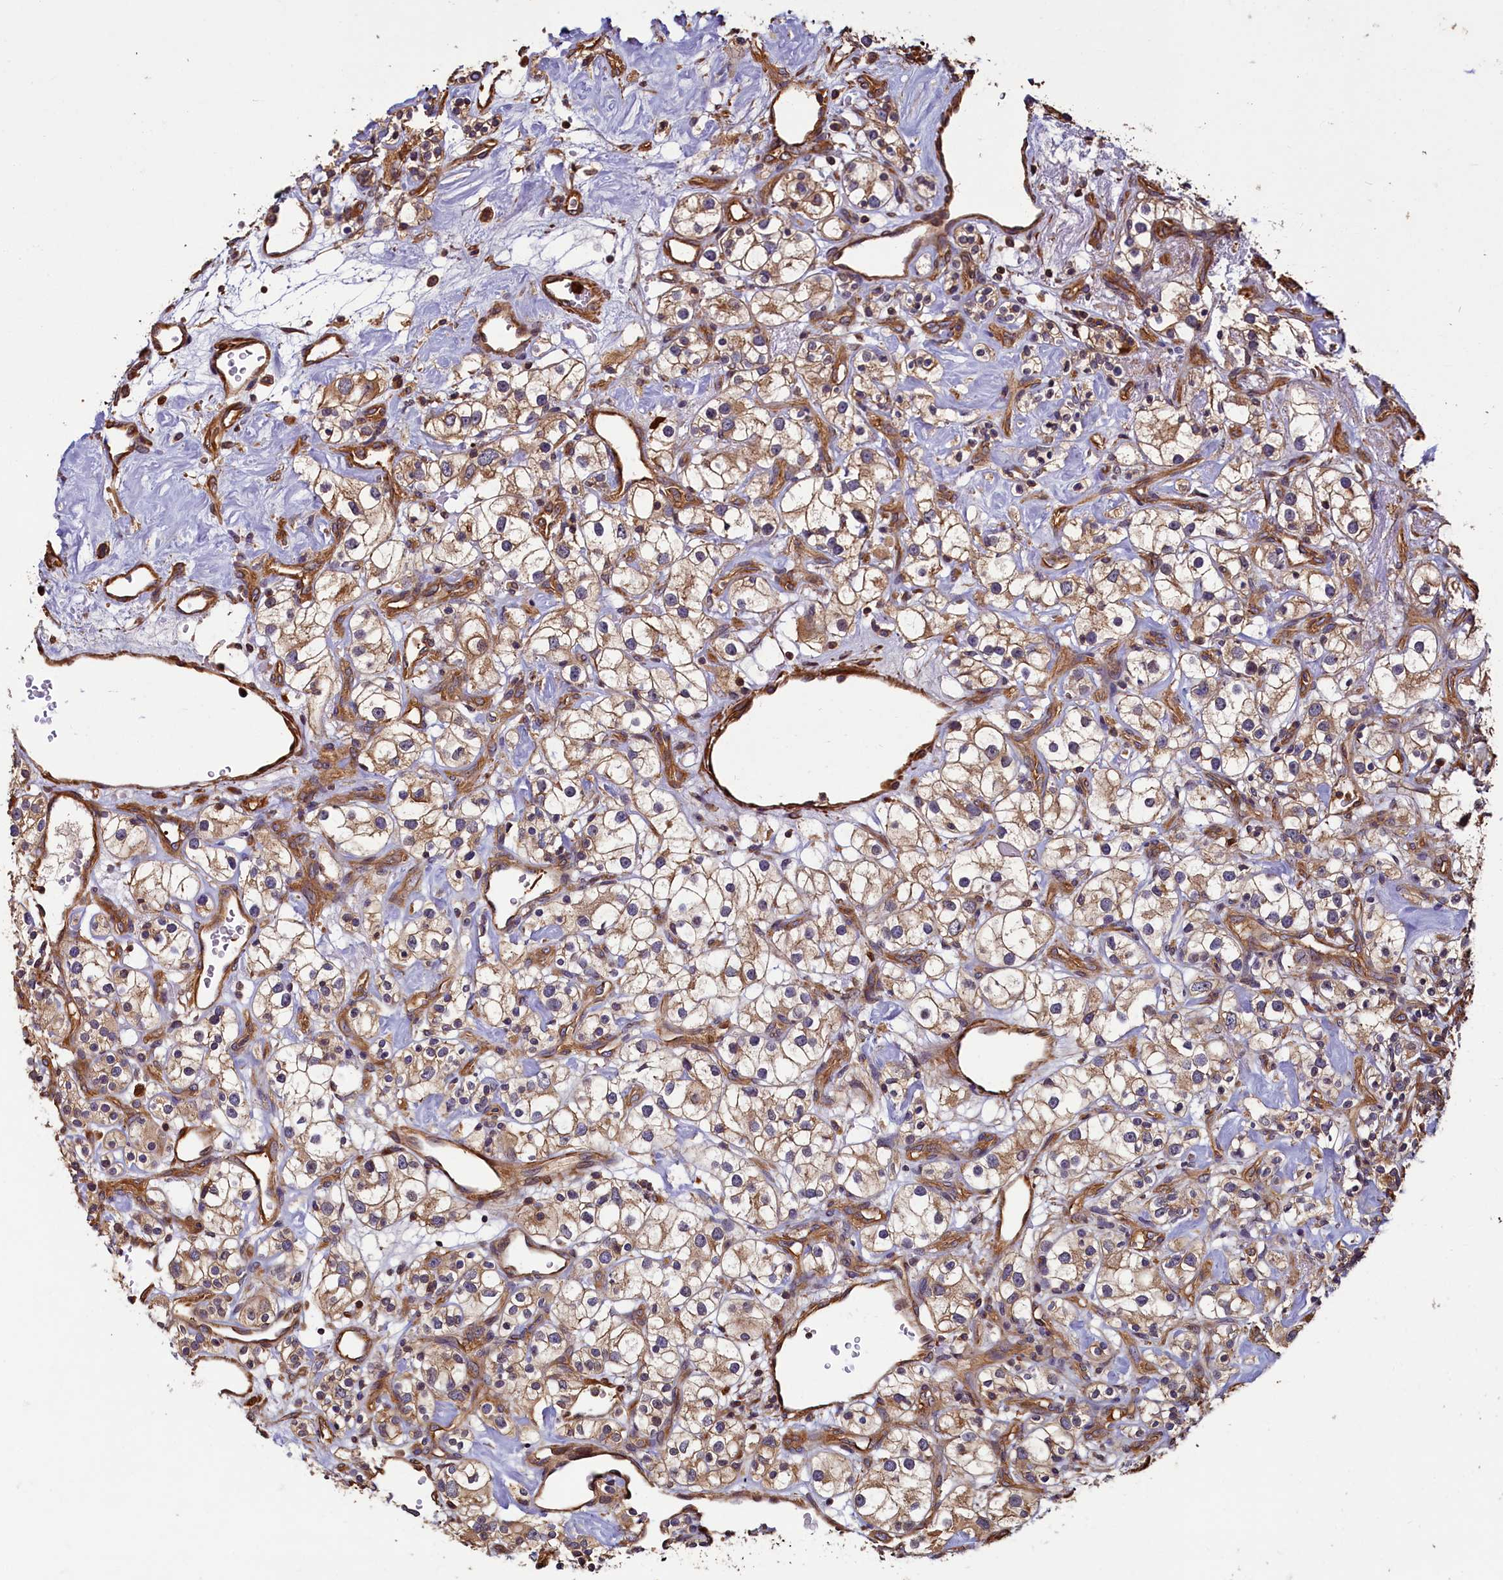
{"staining": {"intensity": "negative", "quantity": "none", "location": "none"}, "tissue": "renal cancer", "cell_type": "Tumor cells", "image_type": "cancer", "snomed": [{"axis": "morphology", "description": "Adenocarcinoma, NOS"}, {"axis": "topography", "description": "Kidney"}], "caption": "This is an immunohistochemistry histopathology image of human renal cancer (adenocarcinoma). There is no staining in tumor cells.", "gene": "CCDC102B", "patient": {"sex": "male", "age": 77}}